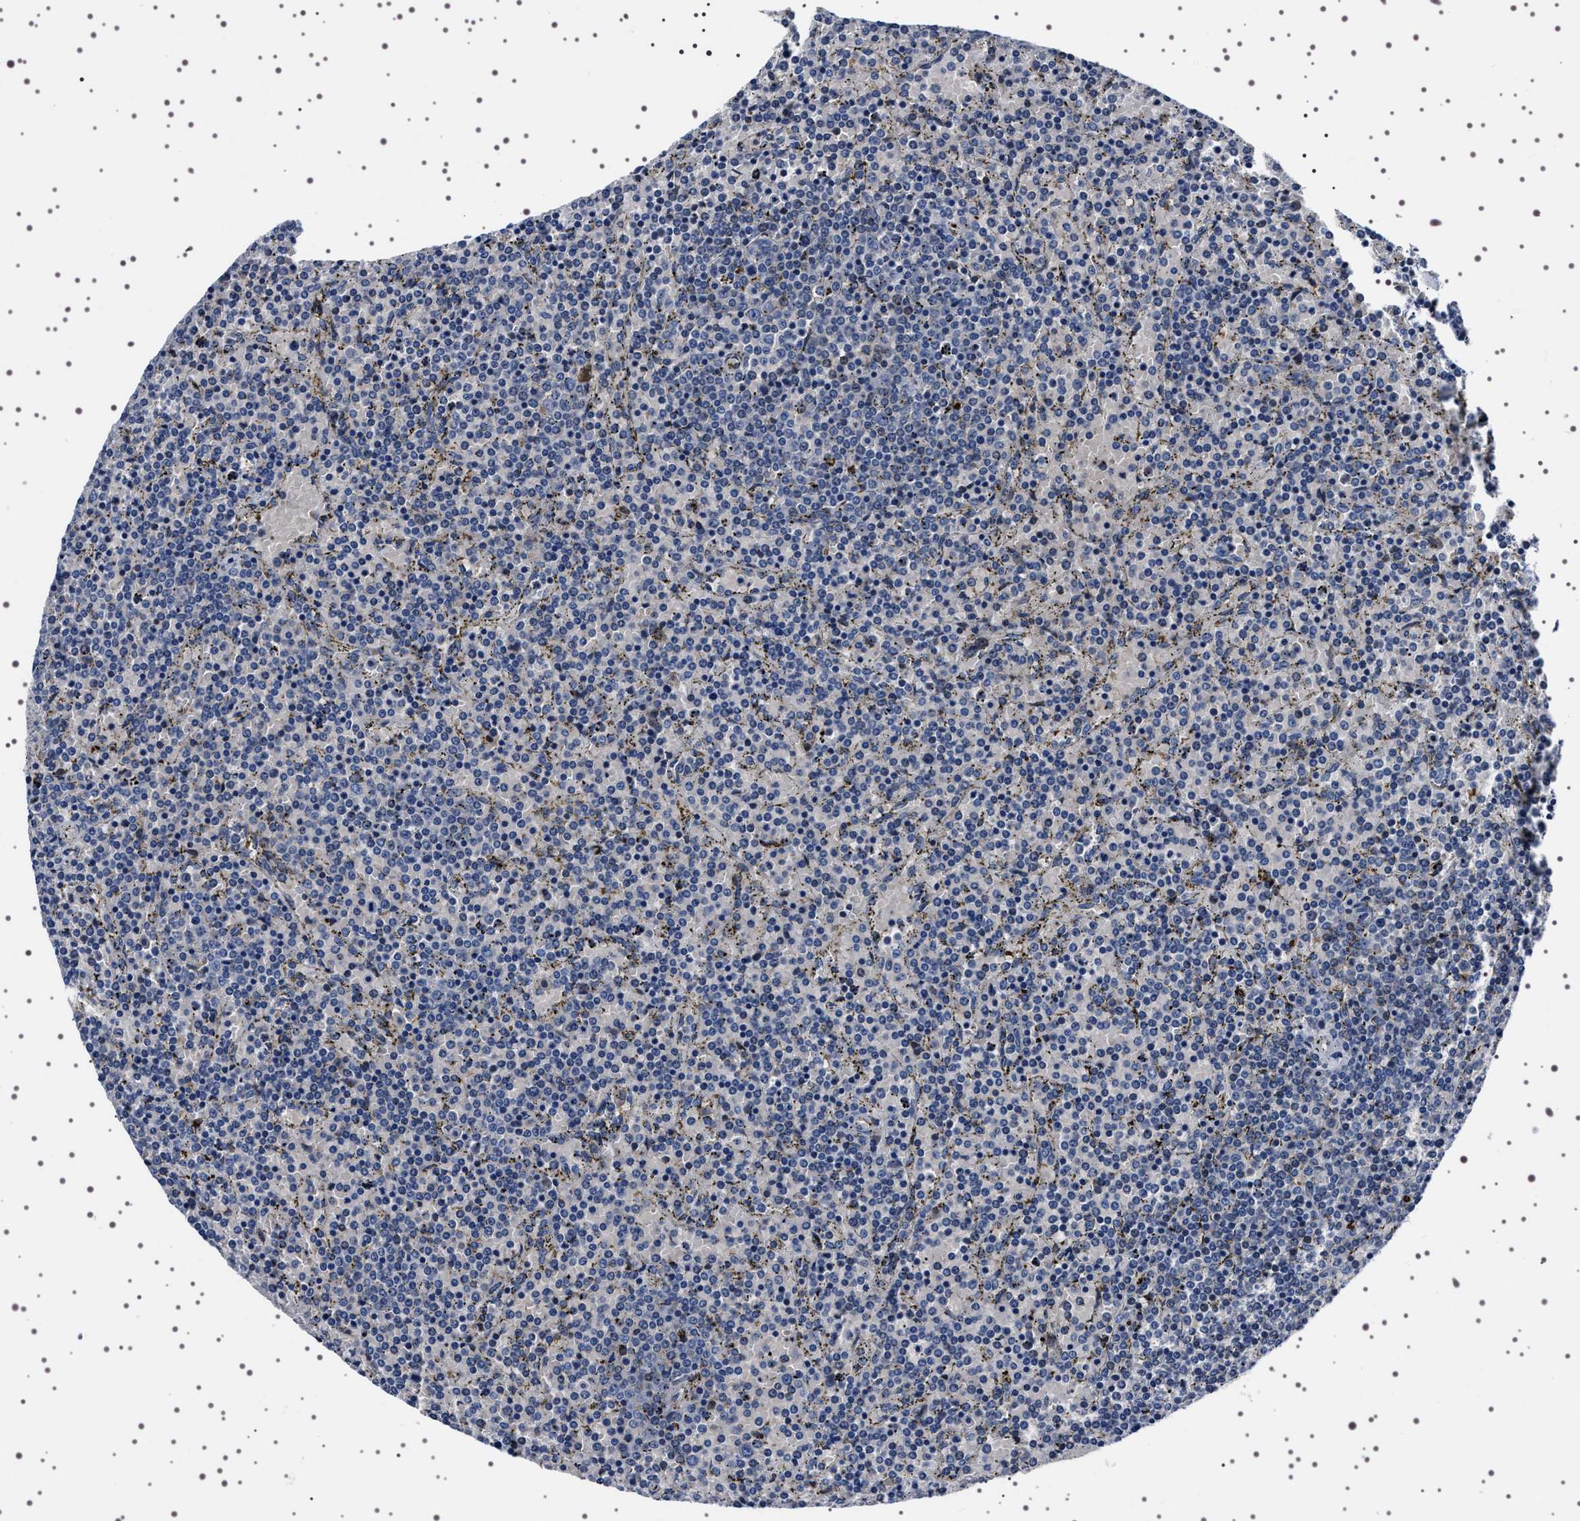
{"staining": {"intensity": "negative", "quantity": "none", "location": "none"}, "tissue": "lymphoma", "cell_type": "Tumor cells", "image_type": "cancer", "snomed": [{"axis": "morphology", "description": "Malignant lymphoma, non-Hodgkin's type, Low grade"}, {"axis": "topography", "description": "Spleen"}], "caption": "A photomicrograph of lymphoma stained for a protein displays no brown staining in tumor cells.", "gene": "TARBP1", "patient": {"sex": "female", "age": 77}}